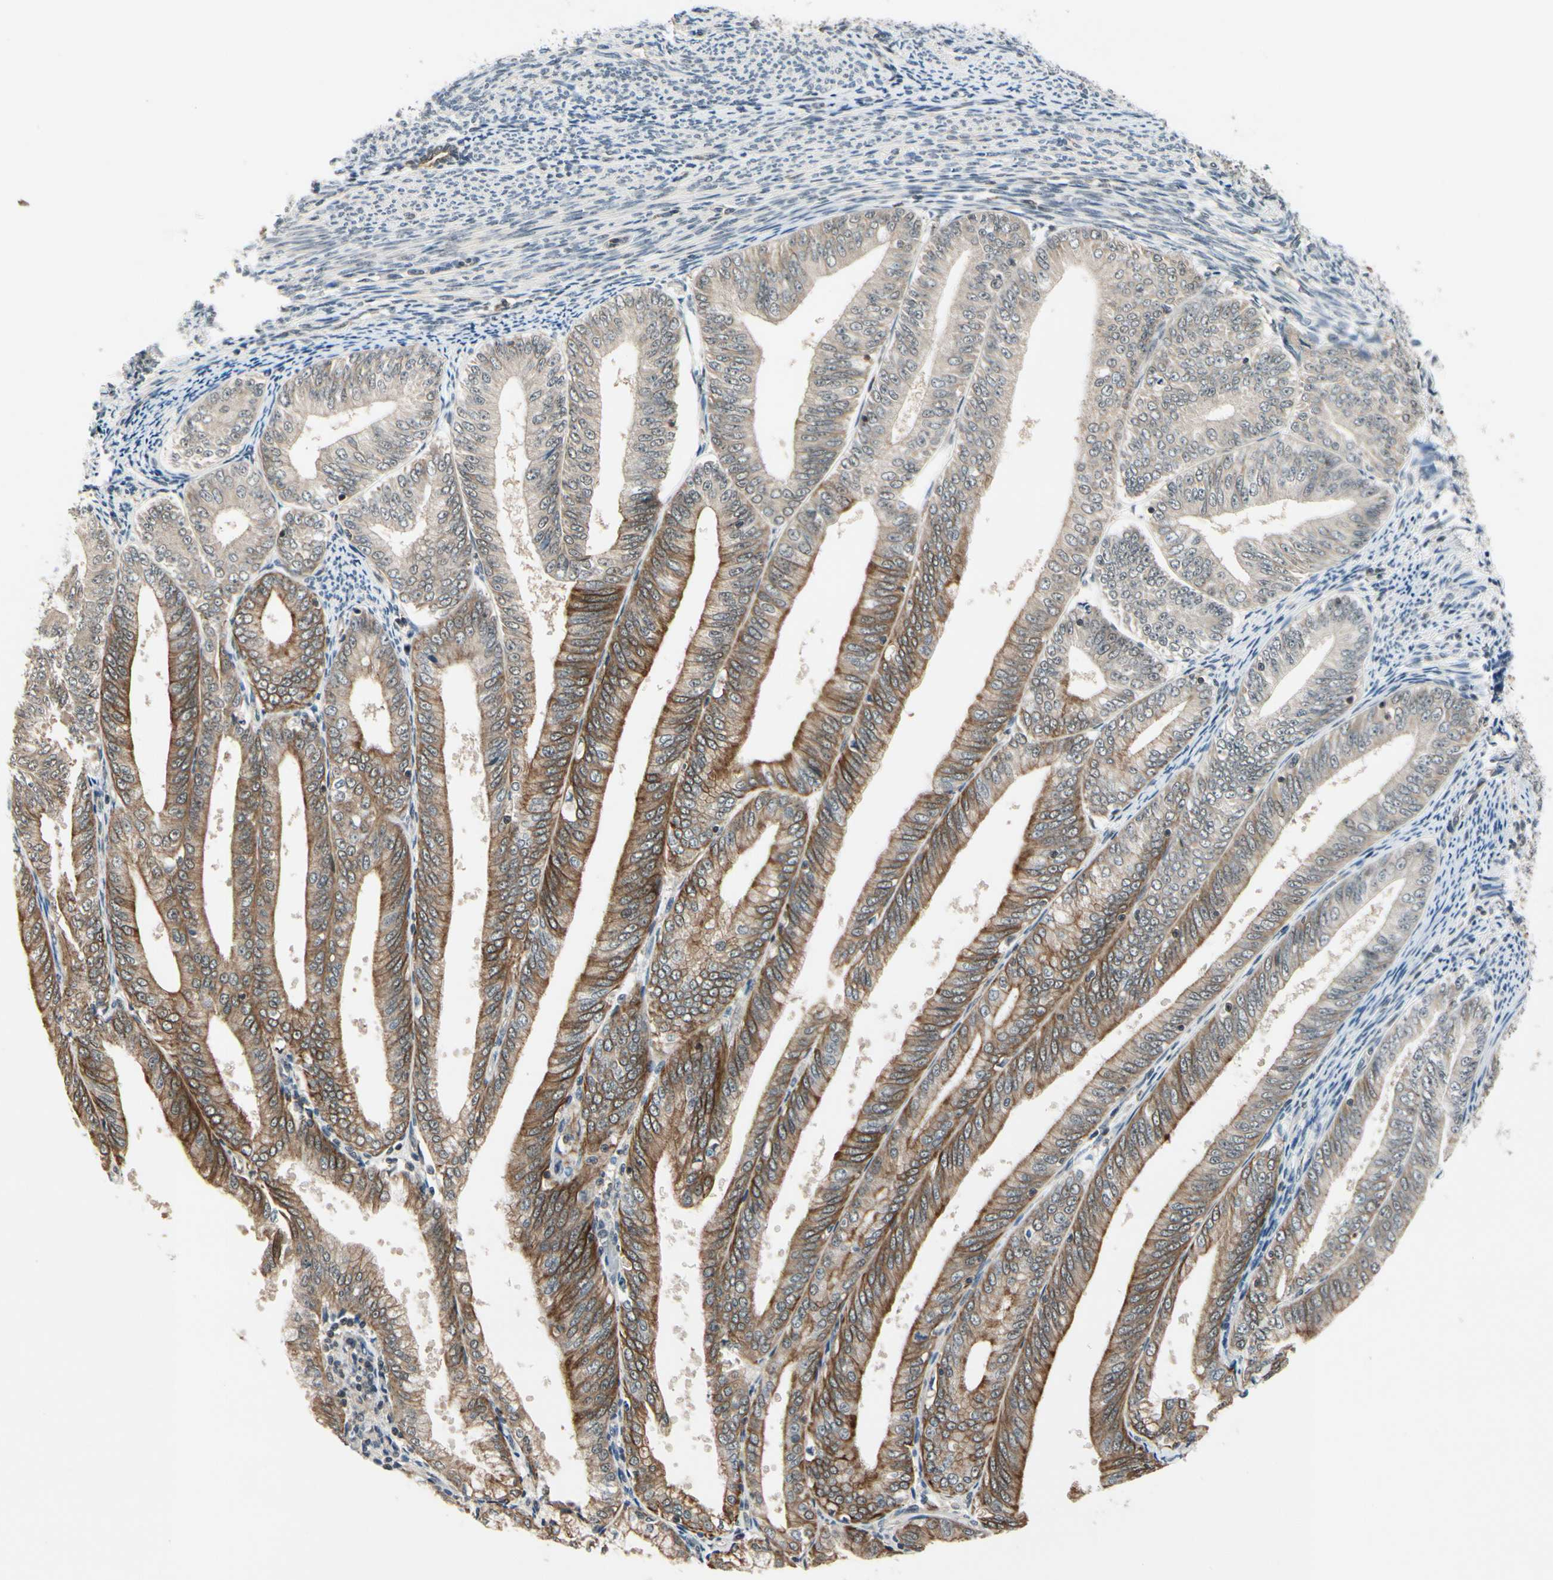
{"staining": {"intensity": "strong", "quantity": "25%-75%", "location": "cytoplasmic/membranous"}, "tissue": "endometrial cancer", "cell_type": "Tumor cells", "image_type": "cancer", "snomed": [{"axis": "morphology", "description": "Adenocarcinoma, NOS"}, {"axis": "topography", "description": "Endometrium"}], "caption": "Protein positivity by immunohistochemistry (IHC) displays strong cytoplasmic/membranous expression in about 25%-75% of tumor cells in endometrial cancer (adenocarcinoma).", "gene": "TAF12", "patient": {"sex": "female", "age": 63}}